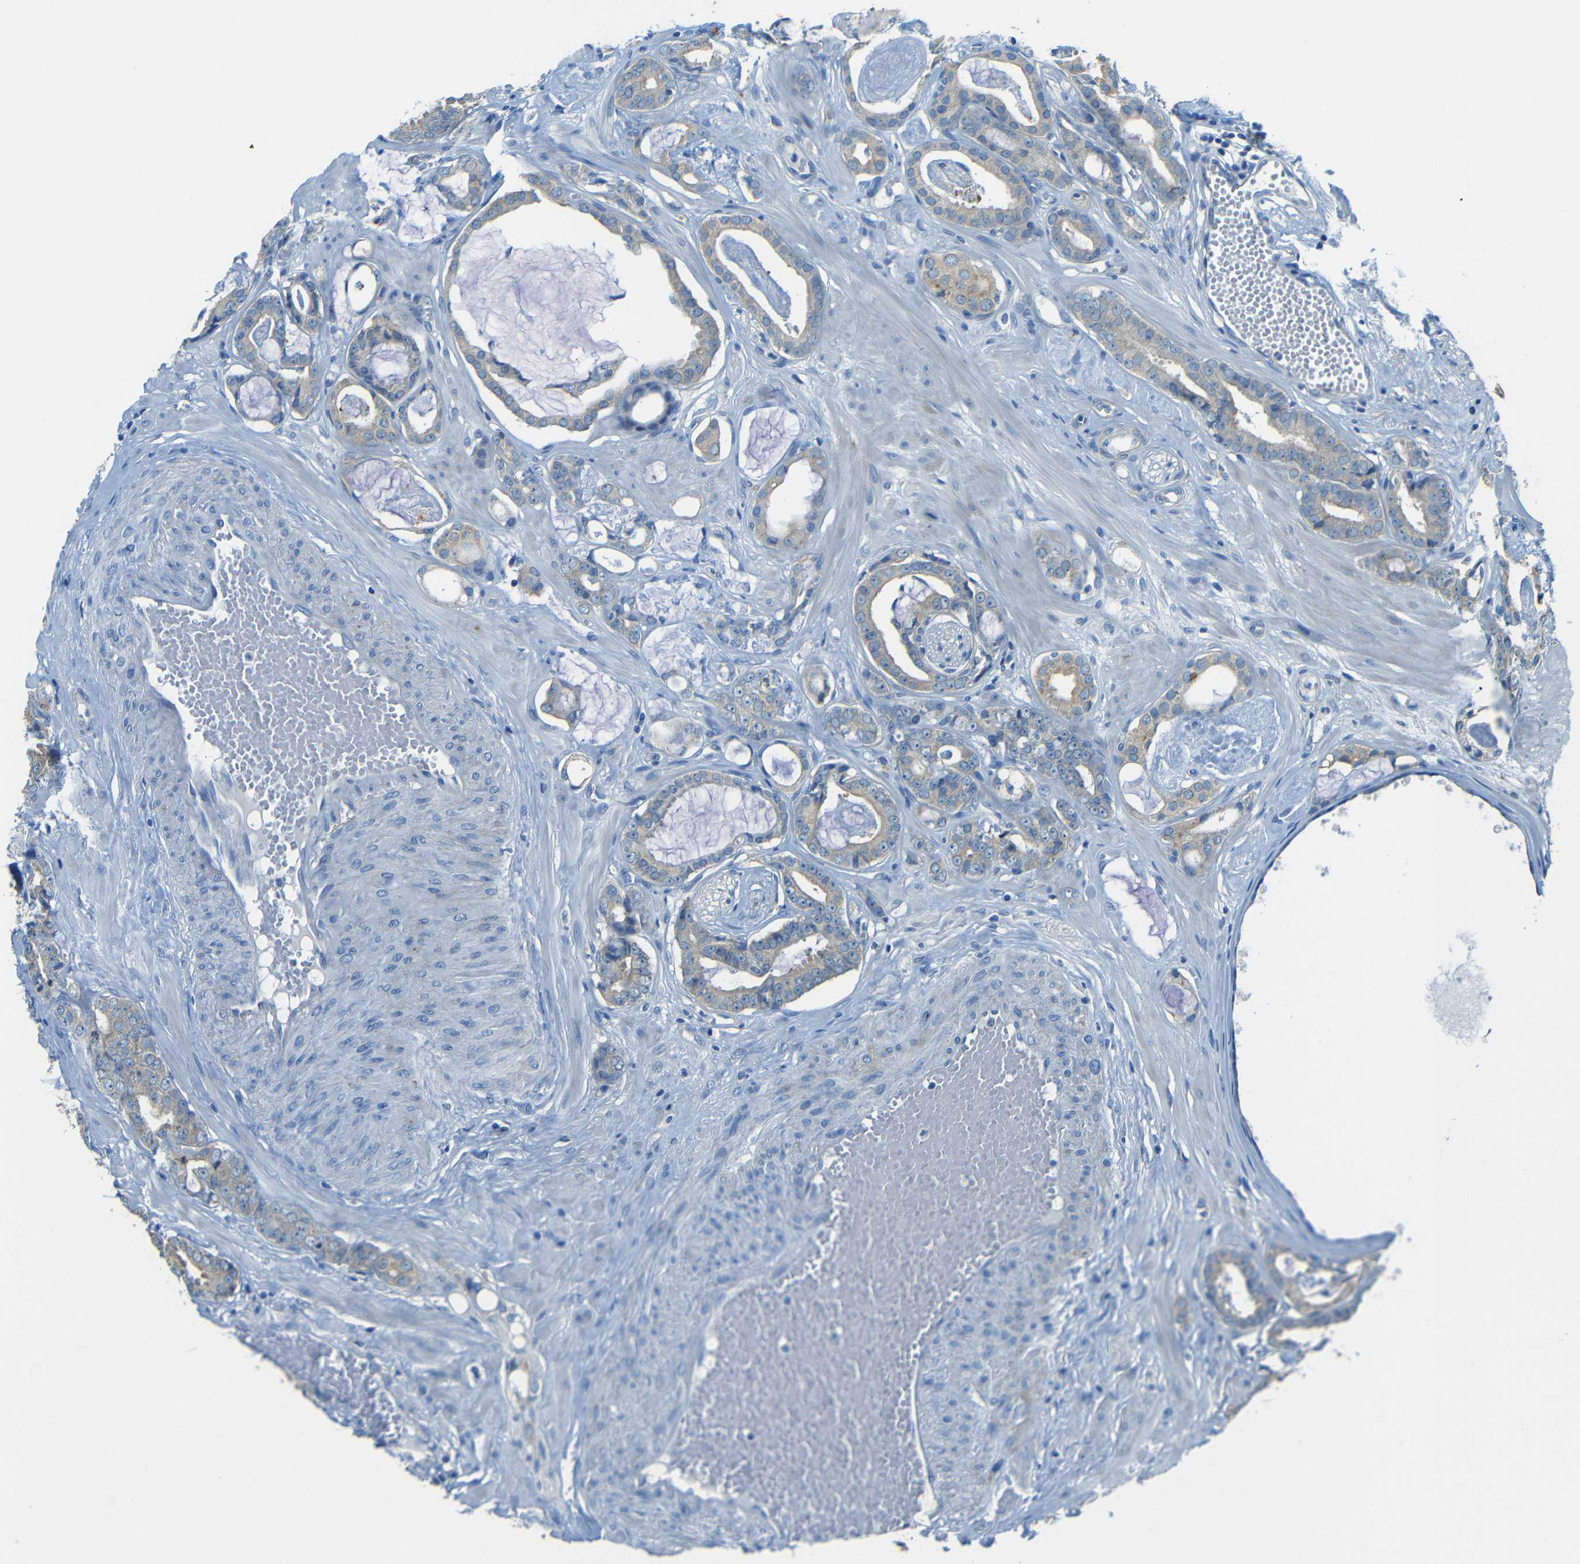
{"staining": {"intensity": "weak", "quantity": ">75%", "location": "cytoplasmic/membranous"}, "tissue": "prostate cancer", "cell_type": "Tumor cells", "image_type": "cancer", "snomed": [{"axis": "morphology", "description": "Adenocarcinoma, Low grade"}, {"axis": "topography", "description": "Prostate"}], "caption": "An image of human prostate low-grade adenocarcinoma stained for a protein demonstrates weak cytoplasmic/membranous brown staining in tumor cells.", "gene": "CYP26B1", "patient": {"sex": "male", "age": 53}}